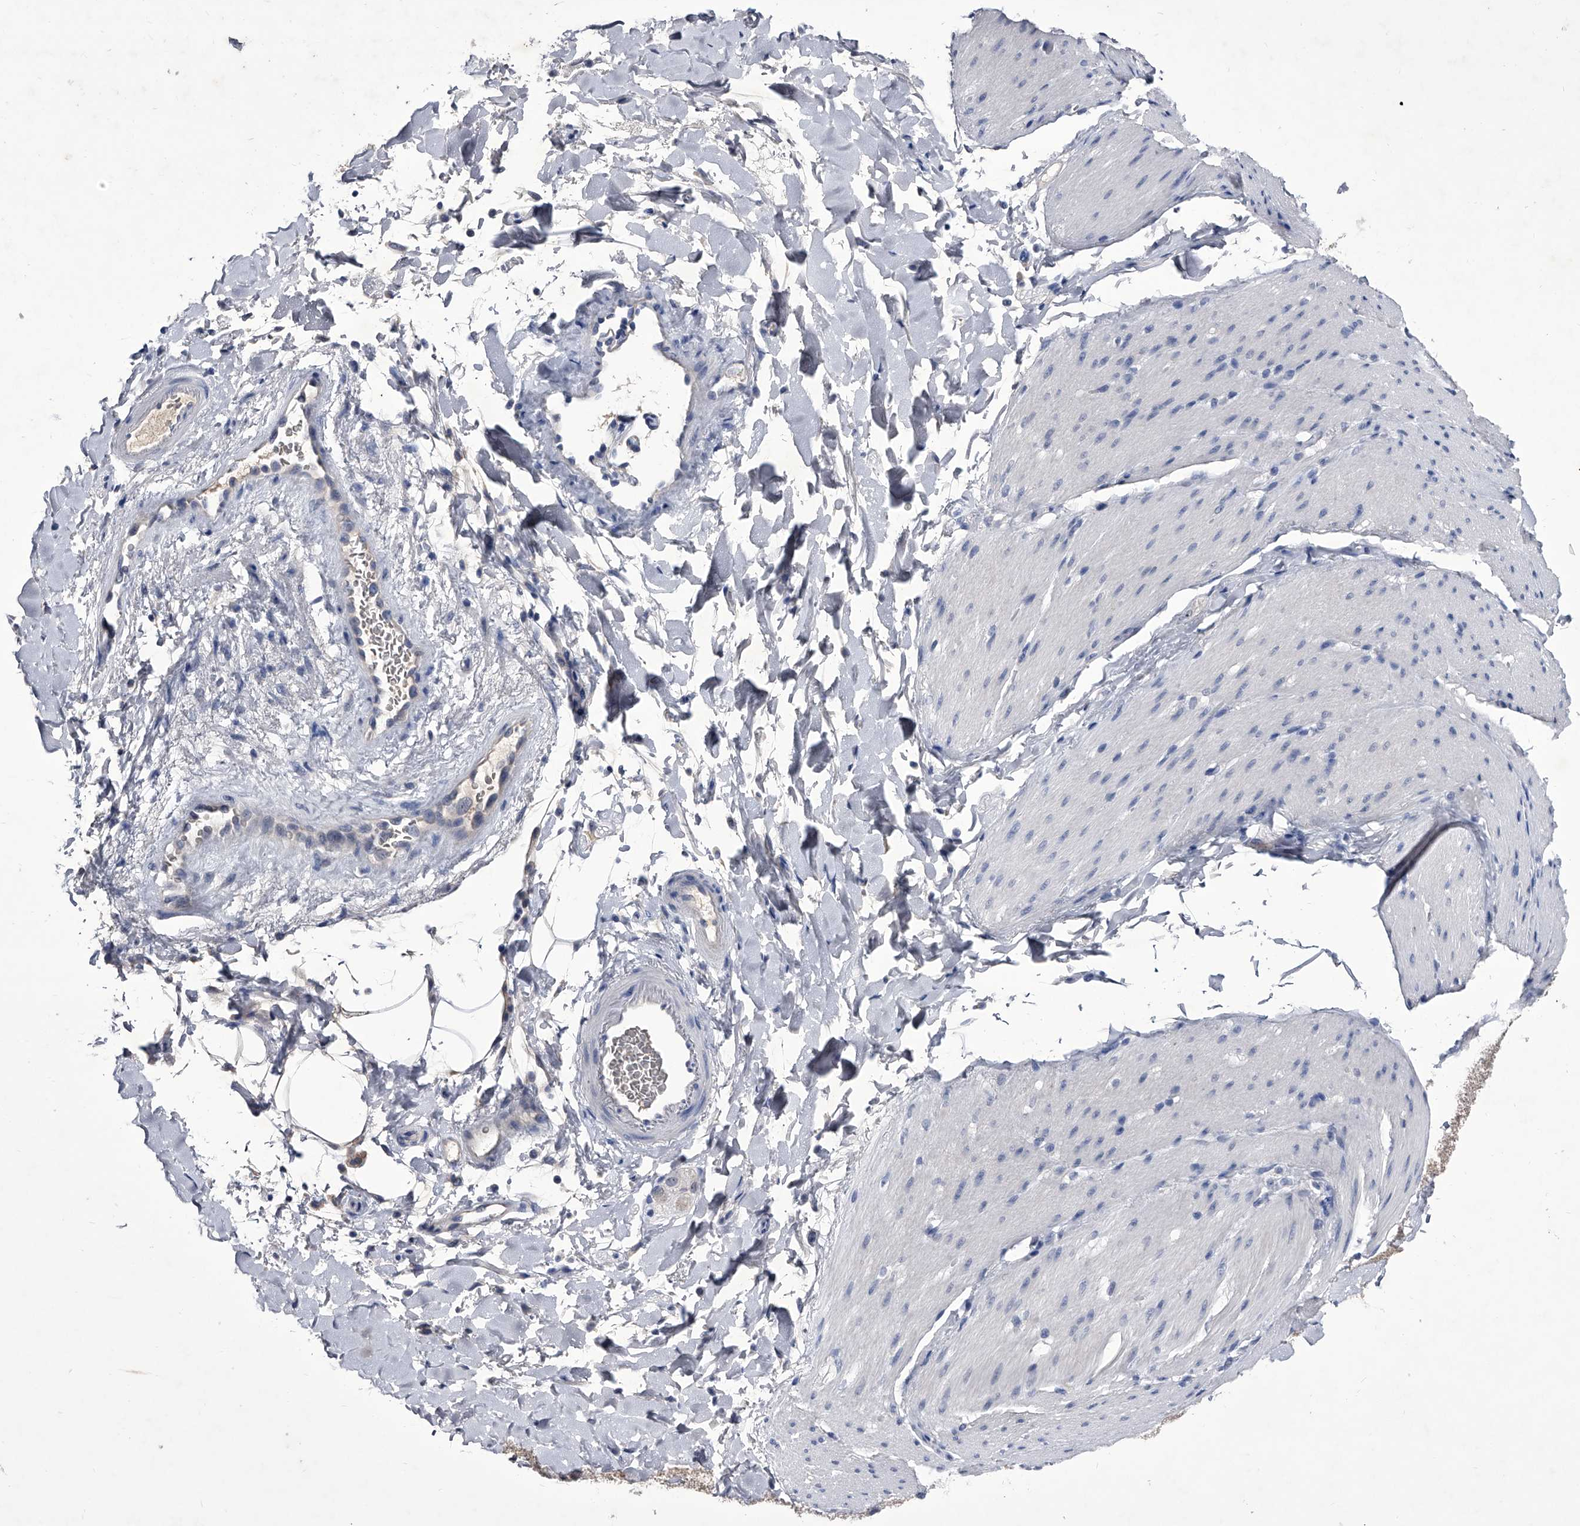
{"staining": {"intensity": "negative", "quantity": "none", "location": "none"}, "tissue": "smooth muscle", "cell_type": "Smooth muscle cells", "image_type": "normal", "snomed": [{"axis": "morphology", "description": "Normal tissue, NOS"}, {"axis": "topography", "description": "Smooth muscle"}, {"axis": "topography", "description": "Small intestine"}], "caption": "A photomicrograph of human smooth muscle is negative for staining in smooth muscle cells. The staining was performed using DAB to visualize the protein expression in brown, while the nuclei were stained in blue with hematoxylin (Magnification: 20x).", "gene": "CRISP2", "patient": {"sex": "female", "age": 84}}